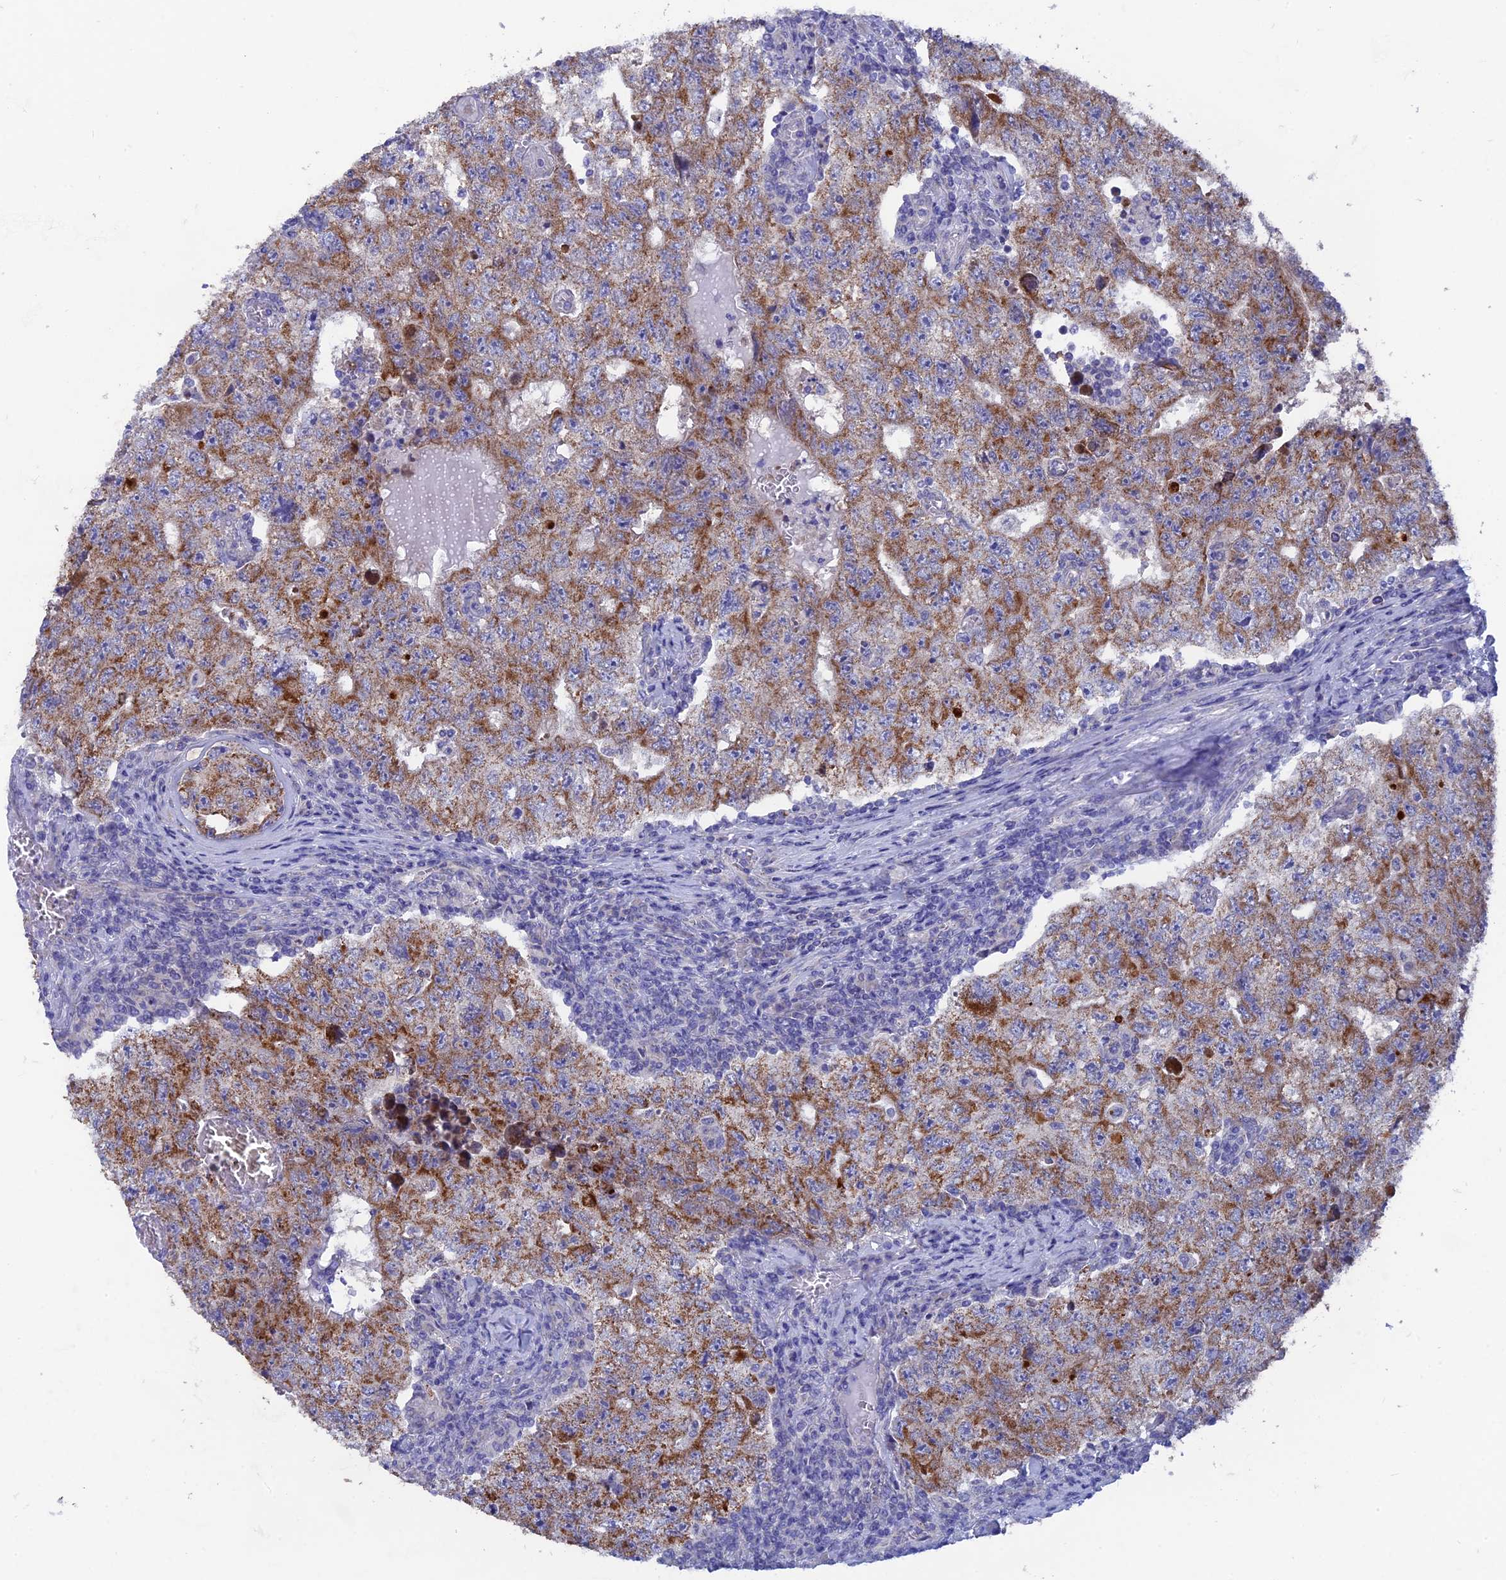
{"staining": {"intensity": "moderate", "quantity": ">75%", "location": "cytoplasmic/membranous"}, "tissue": "testis cancer", "cell_type": "Tumor cells", "image_type": "cancer", "snomed": [{"axis": "morphology", "description": "Carcinoma, Embryonal, NOS"}, {"axis": "topography", "description": "Testis"}], "caption": "Embryonal carcinoma (testis) stained with a brown dye exhibits moderate cytoplasmic/membranous positive expression in approximately >75% of tumor cells.", "gene": "AK4", "patient": {"sex": "male", "age": 17}}